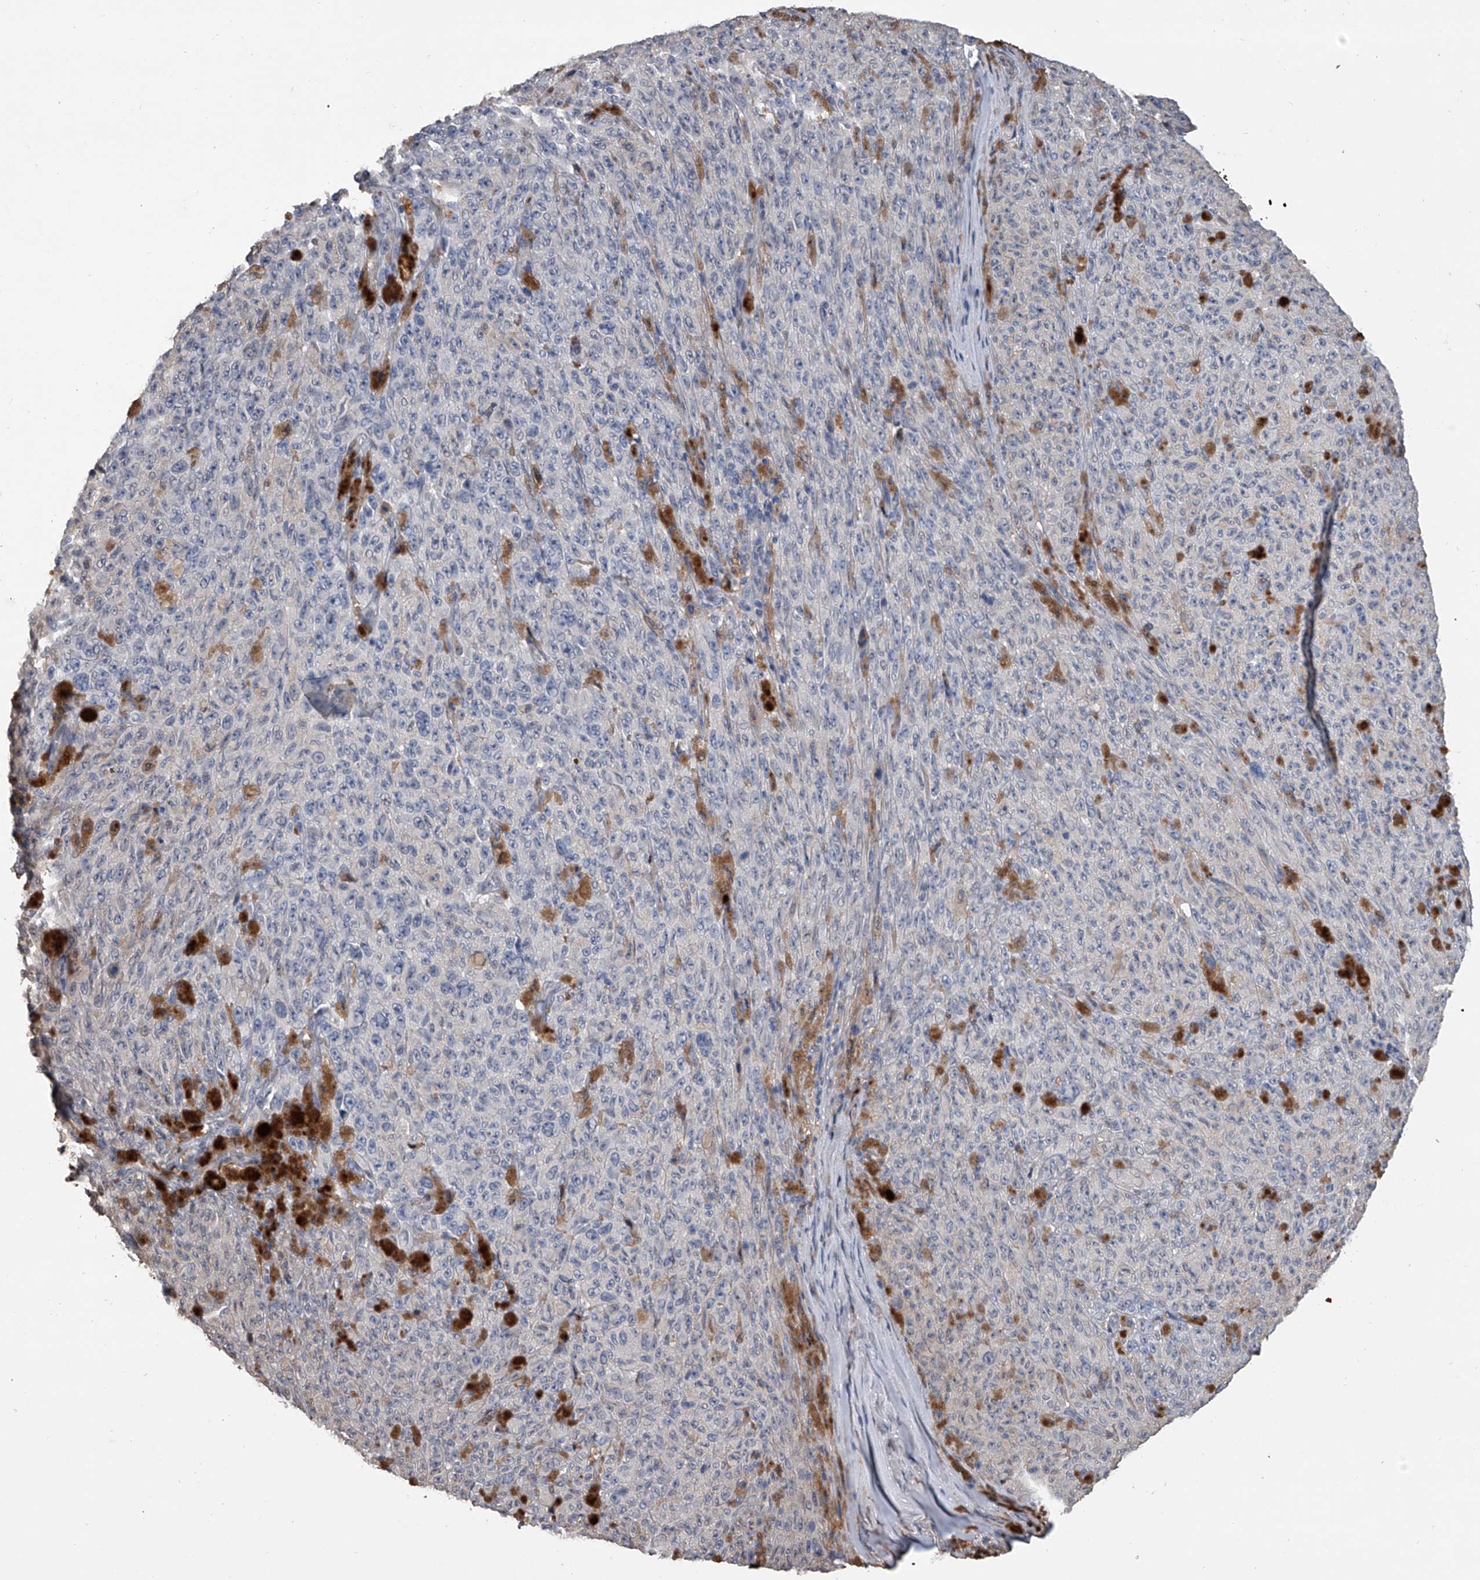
{"staining": {"intensity": "negative", "quantity": "none", "location": "none"}, "tissue": "melanoma", "cell_type": "Tumor cells", "image_type": "cancer", "snomed": [{"axis": "morphology", "description": "Malignant melanoma, NOS"}, {"axis": "topography", "description": "Skin"}], "caption": "Tumor cells show no significant expression in malignant melanoma. (Stains: DAB immunohistochemistry with hematoxylin counter stain, Microscopy: brightfield microscopy at high magnification).", "gene": "DOCK9", "patient": {"sex": "female", "age": 82}}